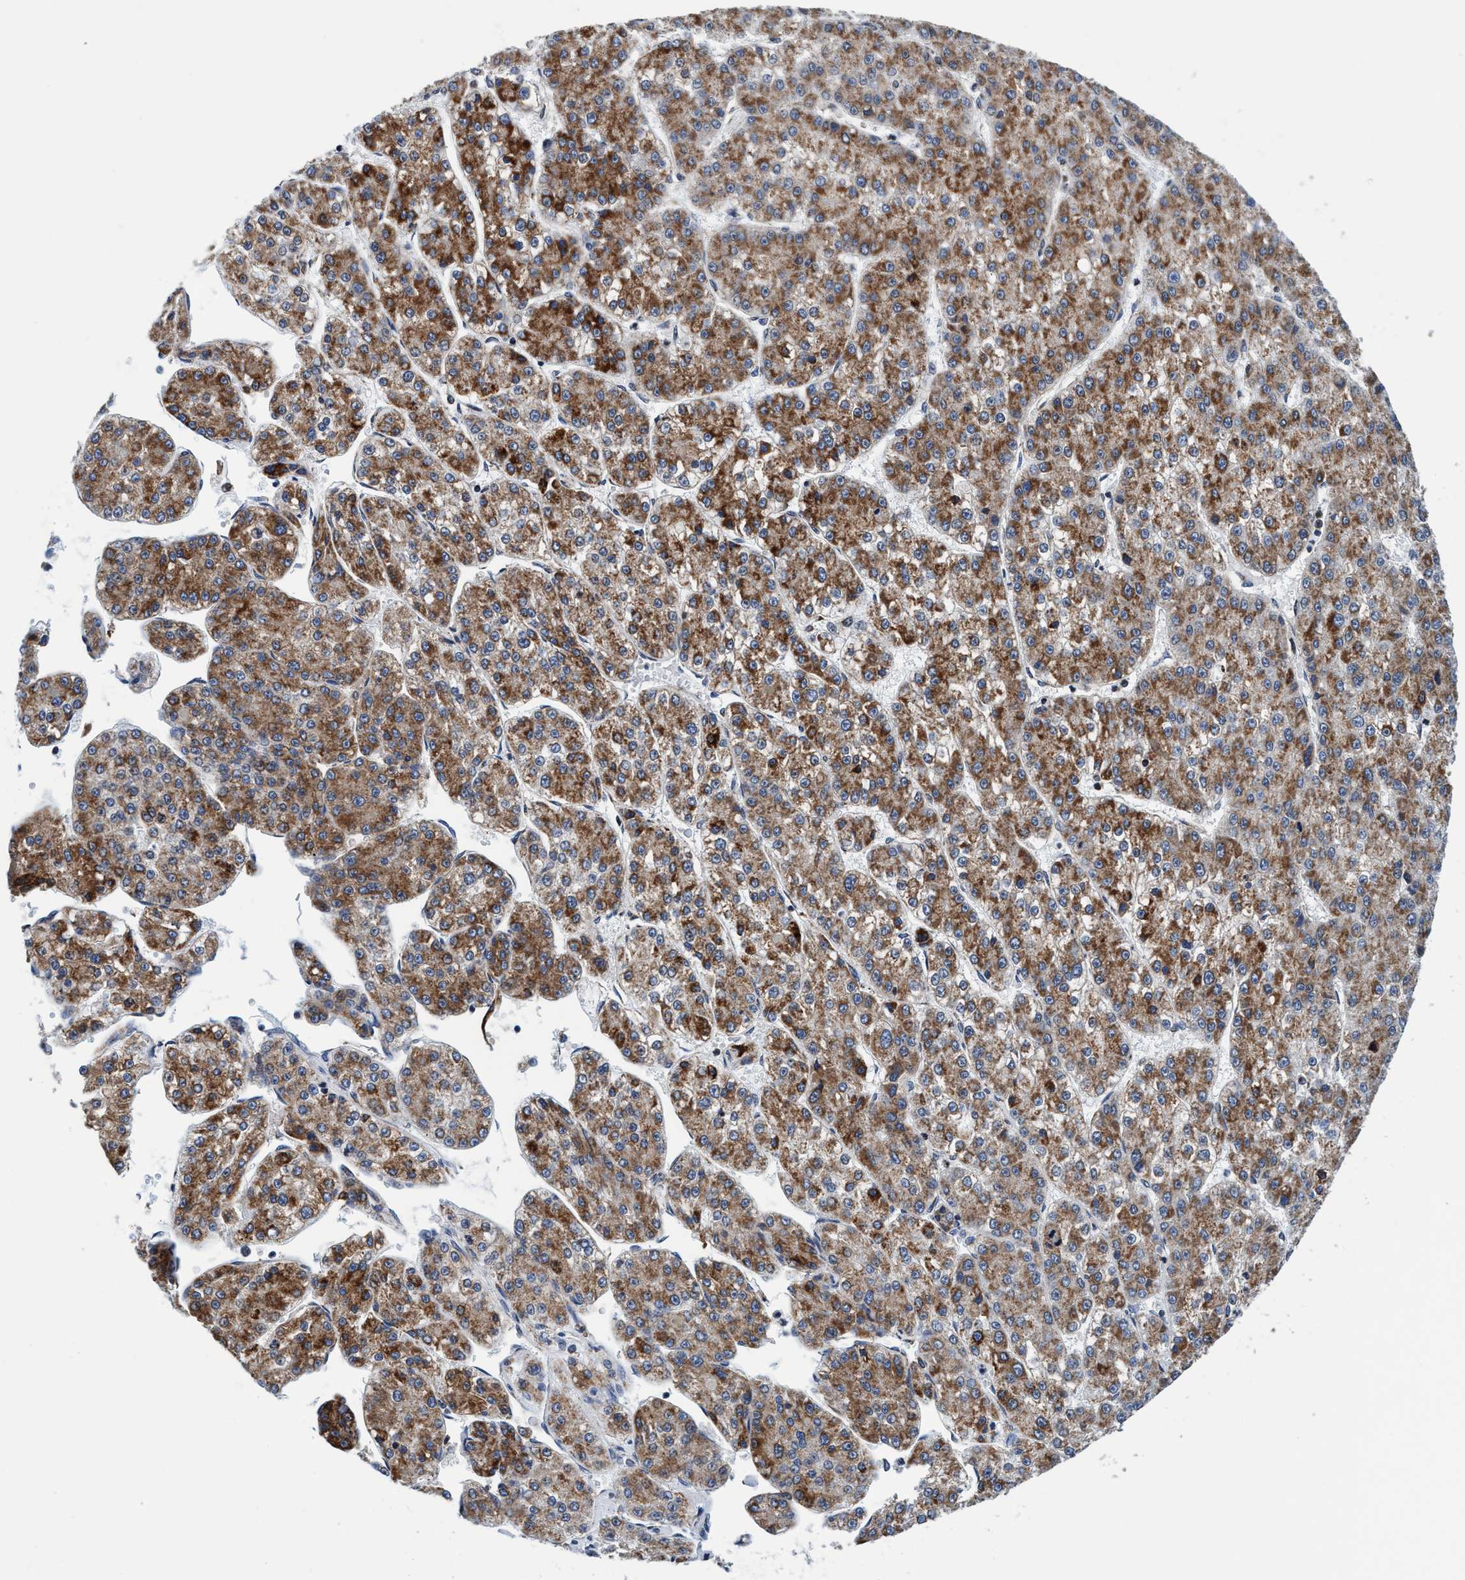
{"staining": {"intensity": "moderate", "quantity": ">75%", "location": "cytoplasmic/membranous"}, "tissue": "liver cancer", "cell_type": "Tumor cells", "image_type": "cancer", "snomed": [{"axis": "morphology", "description": "Carcinoma, Hepatocellular, NOS"}, {"axis": "topography", "description": "Liver"}], "caption": "Liver hepatocellular carcinoma tissue demonstrates moderate cytoplasmic/membranous positivity in approximately >75% of tumor cells, visualized by immunohistochemistry.", "gene": "AGAP2", "patient": {"sex": "female", "age": 73}}